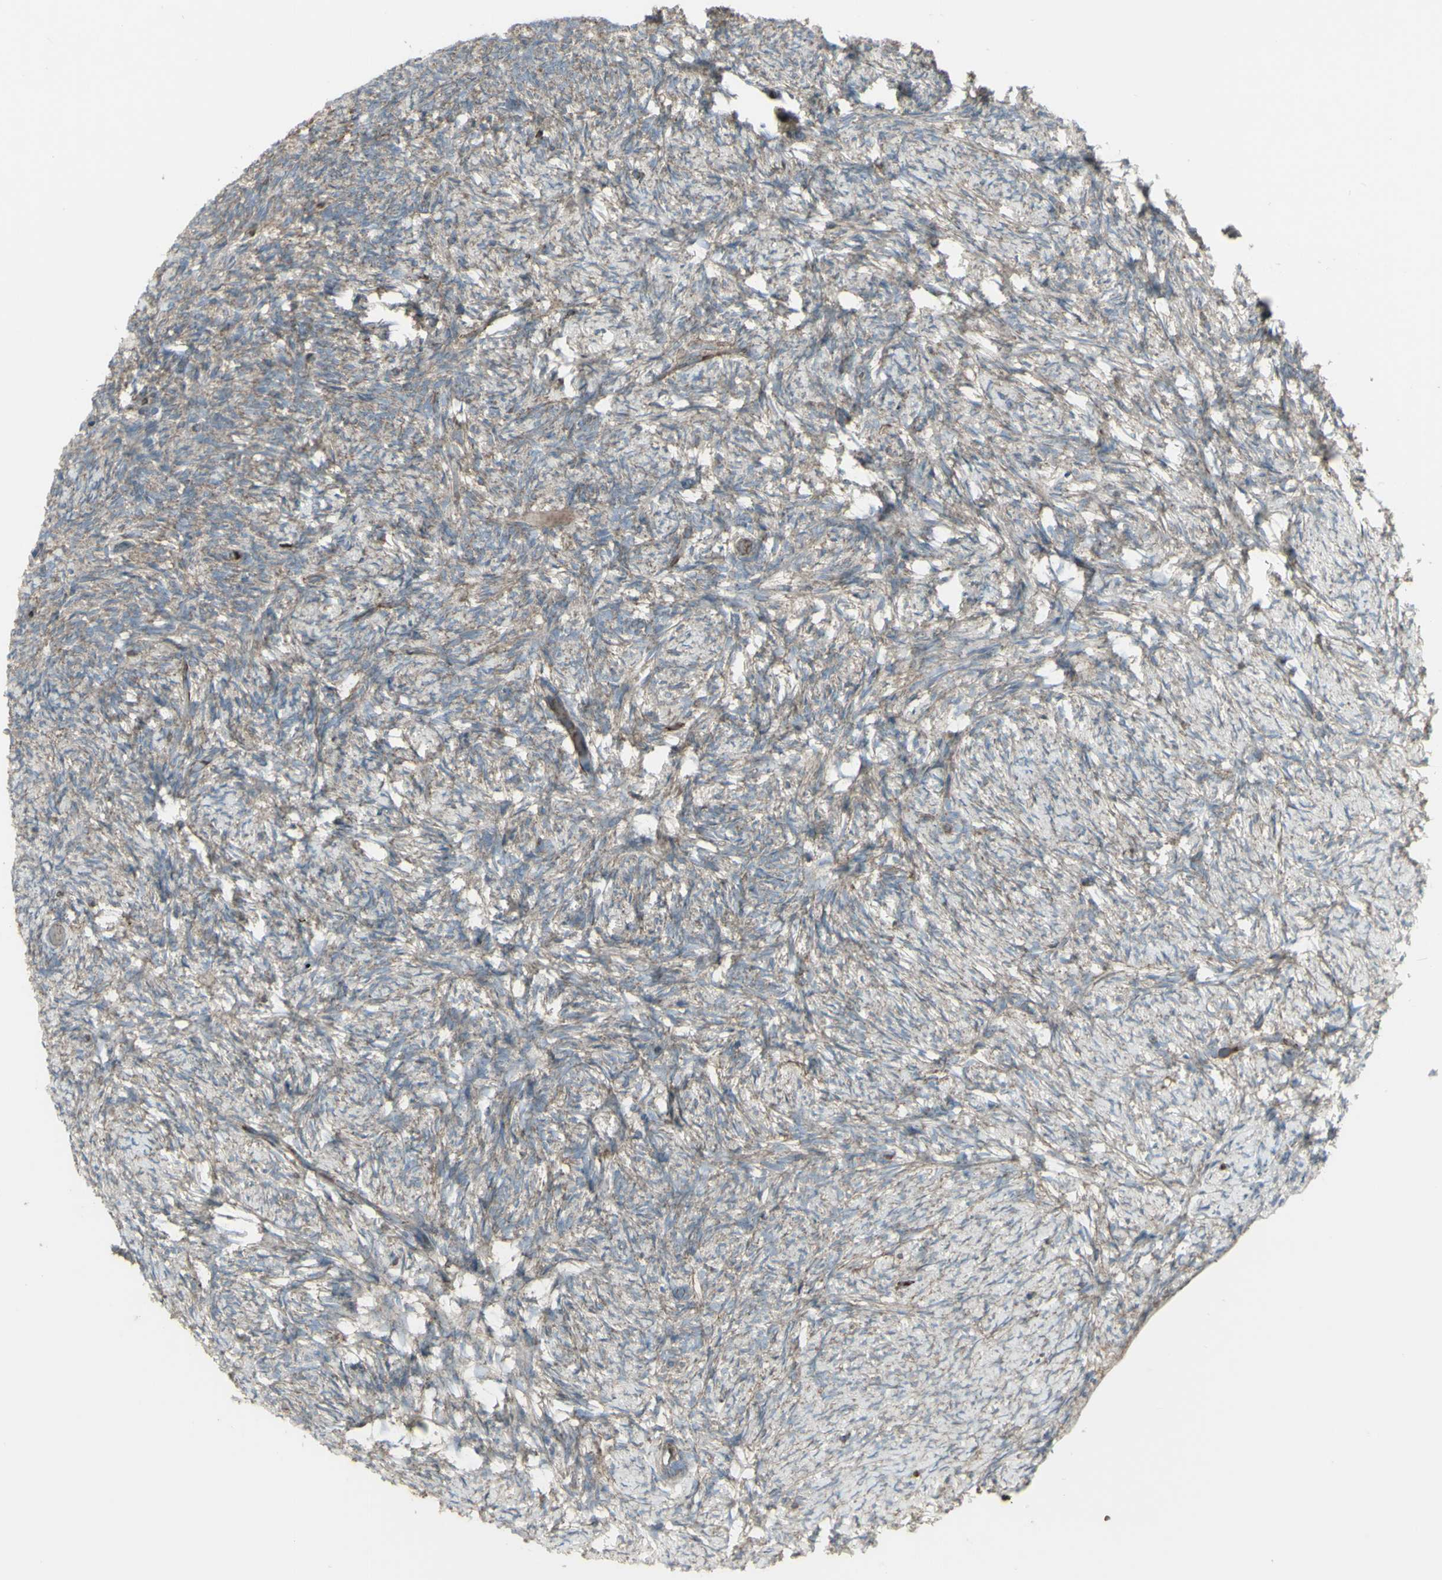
{"staining": {"intensity": "weak", "quantity": ">75%", "location": "cytoplasmic/membranous"}, "tissue": "ovary", "cell_type": "Follicle cells", "image_type": "normal", "snomed": [{"axis": "morphology", "description": "Normal tissue, NOS"}, {"axis": "topography", "description": "Ovary"}], "caption": "IHC photomicrograph of unremarkable ovary: ovary stained using immunohistochemistry (IHC) reveals low levels of weak protein expression localized specifically in the cytoplasmic/membranous of follicle cells, appearing as a cytoplasmic/membranous brown color.", "gene": "SHC1", "patient": {"sex": "female", "age": 60}}